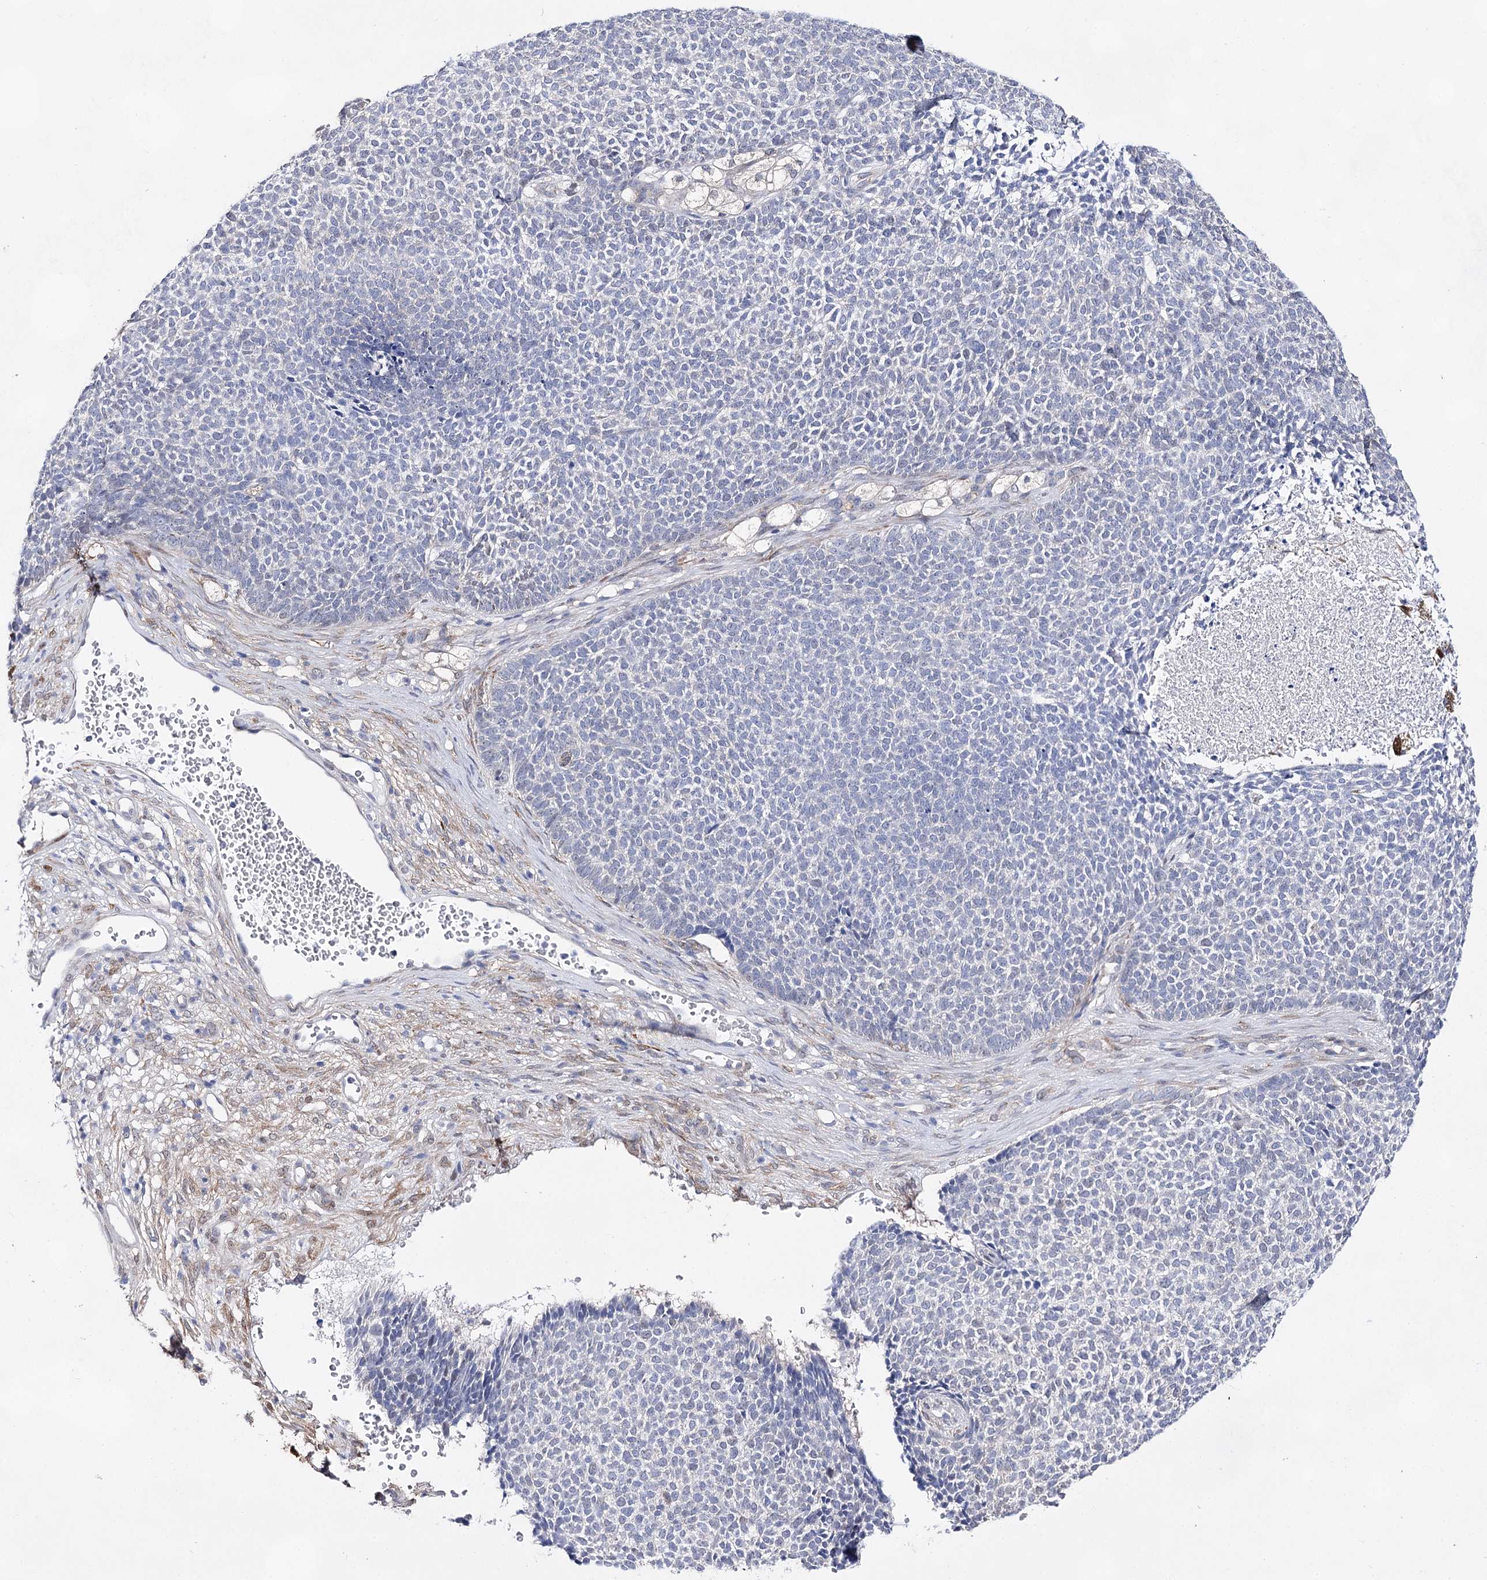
{"staining": {"intensity": "negative", "quantity": "none", "location": "none"}, "tissue": "skin cancer", "cell_type": "Tumor cells", "image_type": "cancer", "snomed": [{"axis": "morphology", "description": "Basal cell carcinoma"}, {"axis": "topography", "description": "Skin"}], "caption": "Tumor cells are negative for protein expression in human basal cell carcinoma (skin).", "gene": "UGDH", "patient": {"sex": "female", "age": 84}}